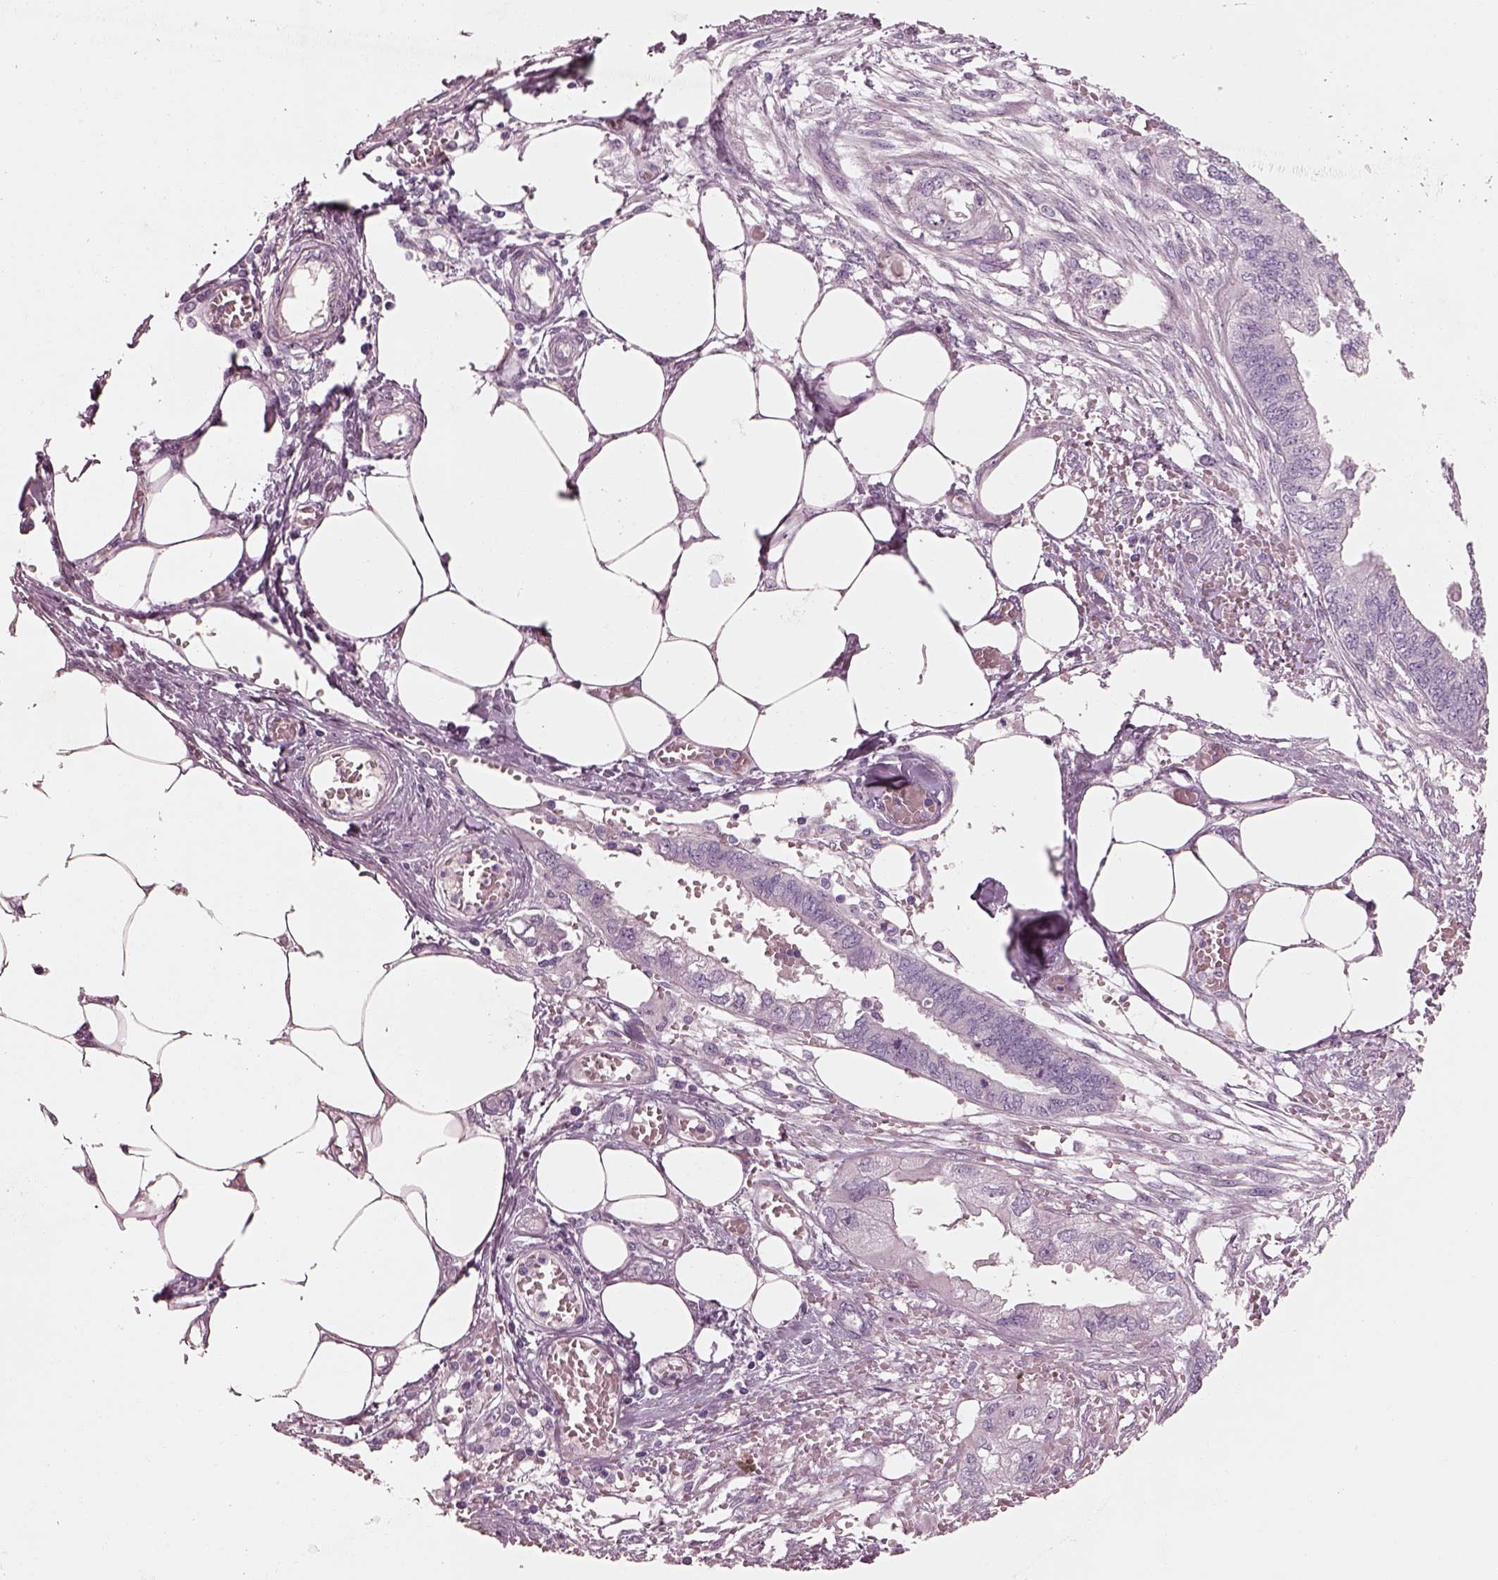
{"staining": {"intensity": "negative", "quantity": "none", "location": "none"}, "tissue": "endometrial cancer", "cell_type": "Tumor cells", "image_type": "cancer", "snomed": [{"axis": "morphology", "description": "Adenocarcinoma, NOS"}, {"axis": "morphology", "description": "Adenocarcinoma, metastatic, NOS"}, {"axis": "topography", "description": "Adipose tissue"}, {"axis": "topography", "description": "Endometrium"}], "caption": "There is no significant positivity in tumor cells of endometrial metastatic adenocarcinoma. (Brightfield microscopy of DAB (3,3'-diaminobenzidine) immunohistochemistry at high magnification).", "gene": "IGLL1", "patient": {"sex": "female", "age": 67}}